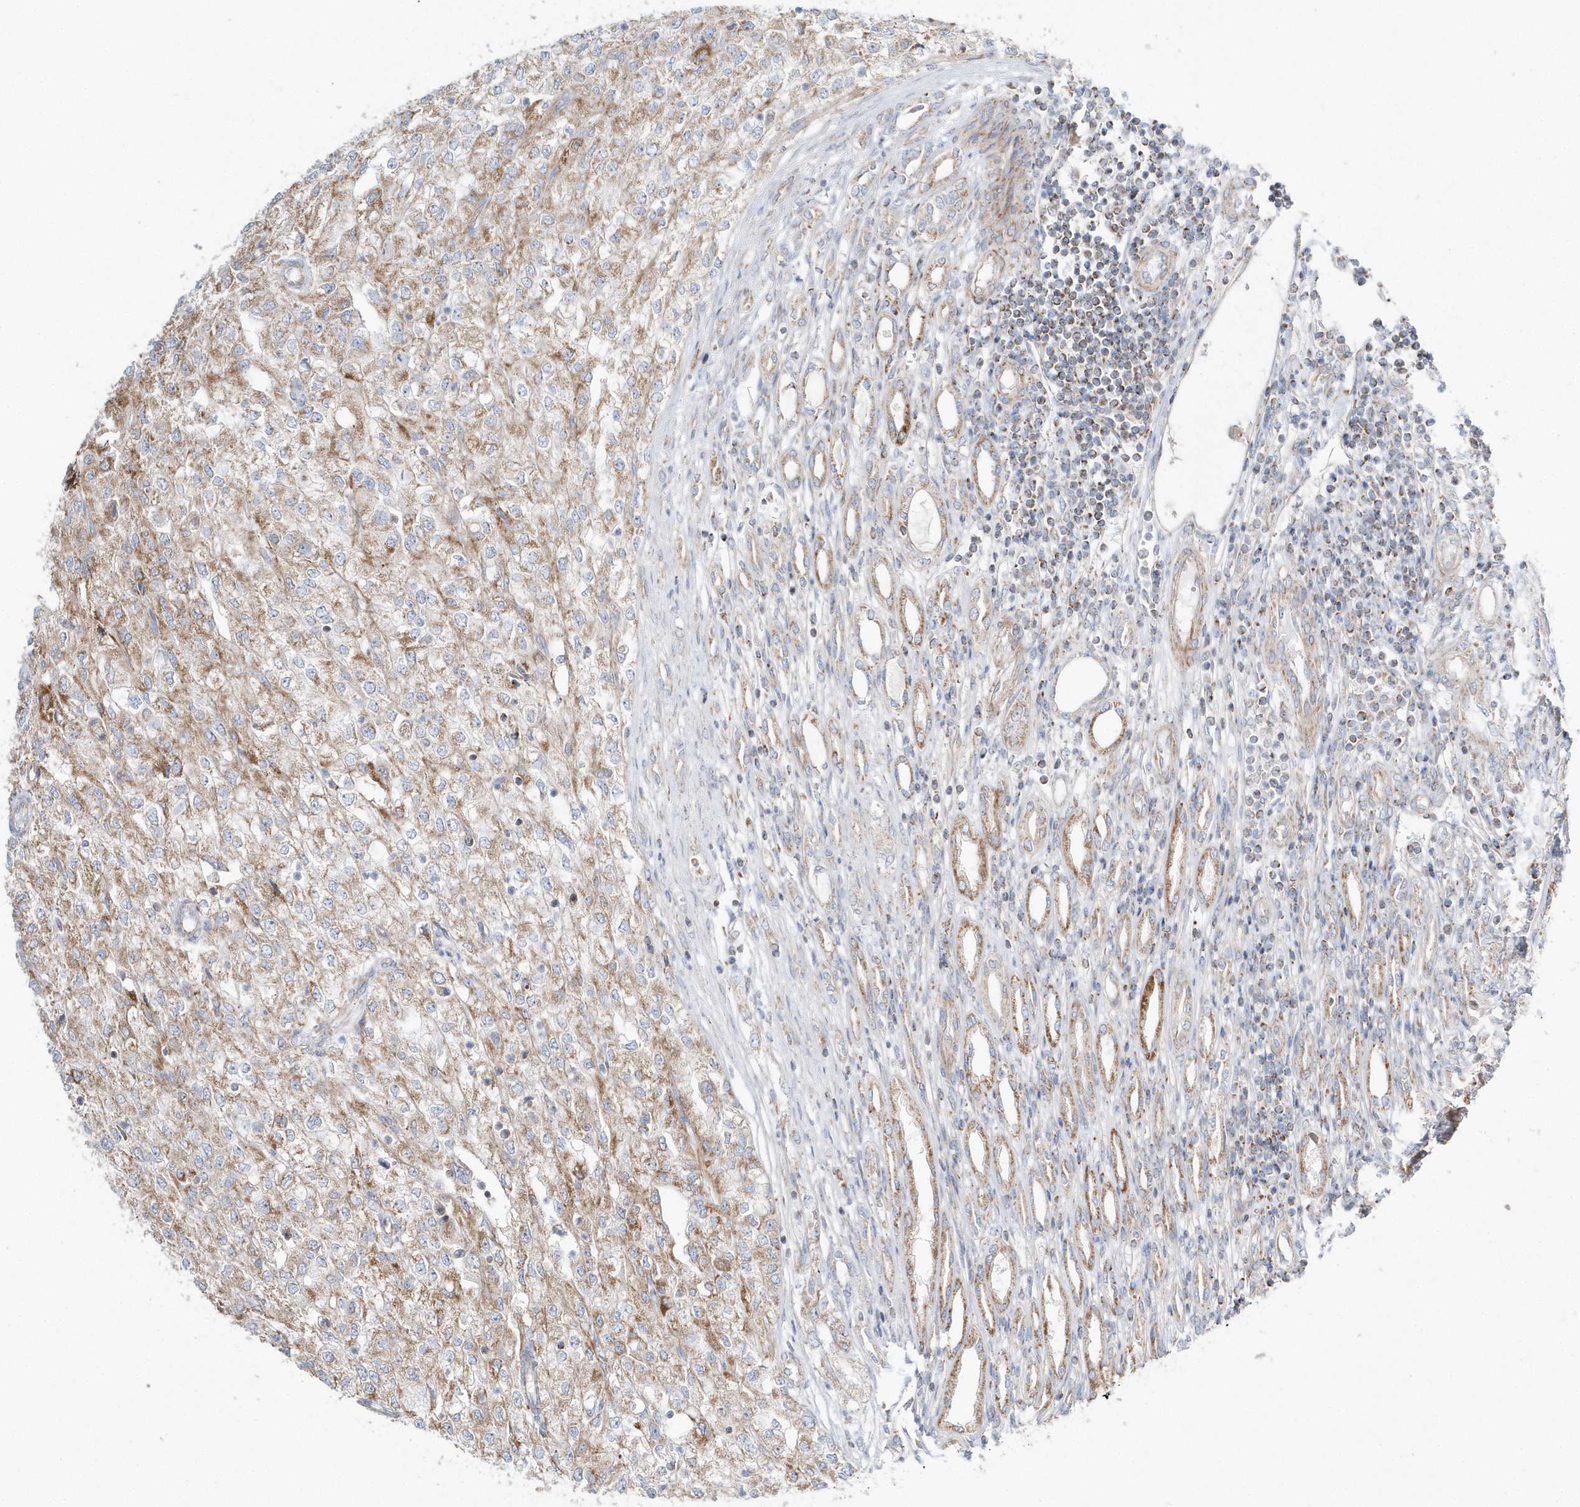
{"staining": {"intensity": "moderate", "quantity": ">75%", "location": "cytoplasmic/membranous"}, "tissue": "renal cancer", "cell_type": "Tumor cells", "image_type": "cancer", "snomed": [{"axis": "morphology", "description": "Adenocarcinoma, NOS"}, {"axis": "topography", "description": "Kidney"}], "caption": "Tumor cells reveal medium levels of moderate cytoplasmic/membranous staining in approximately >75% of cells in human adenocarcinoma (renal).", "gene": "OPA1", "patient": {"sex": "female", "age": 54}}